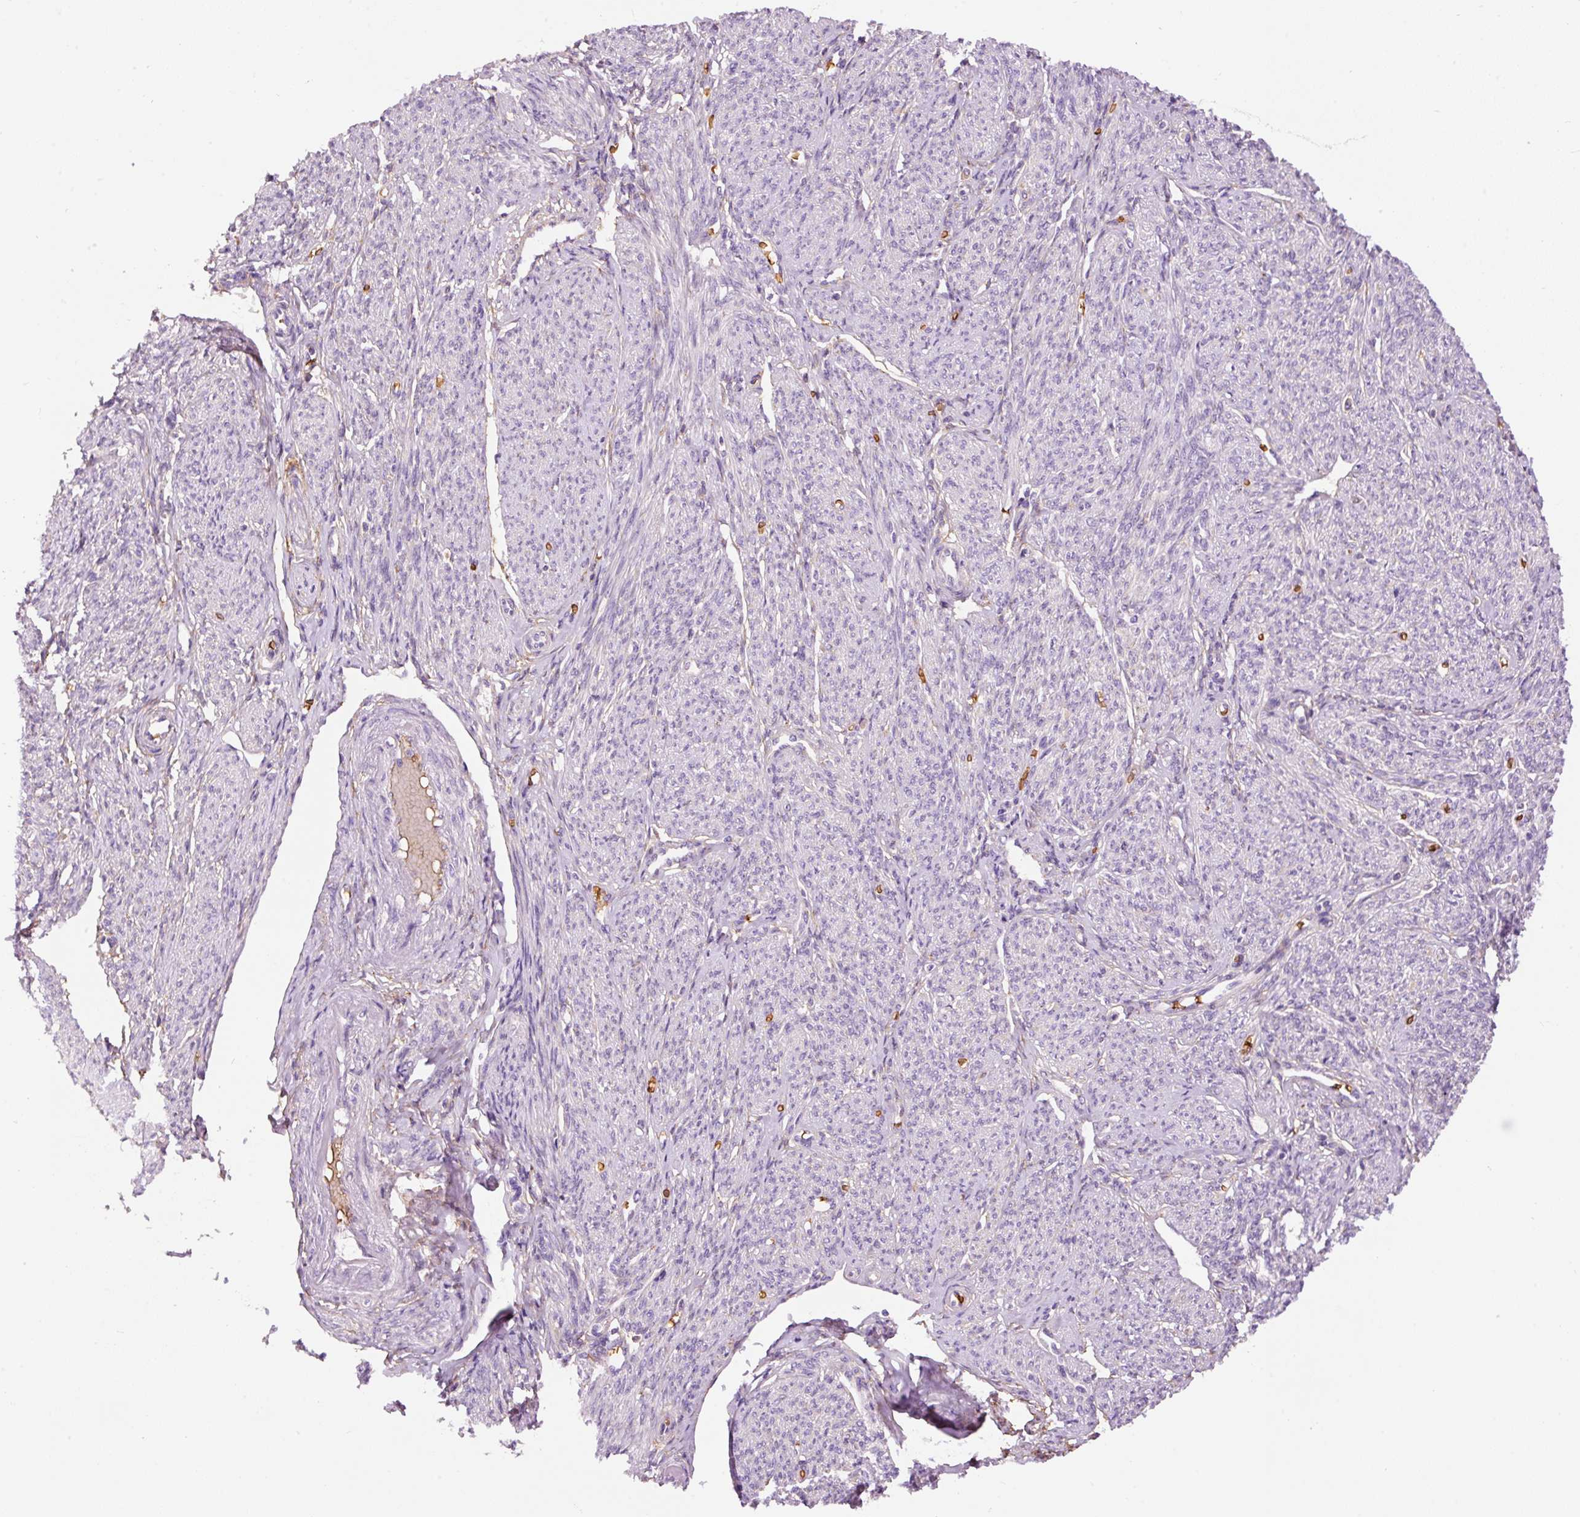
{"staining": {"intensity": "negative", "quantity": "none", "location": "none"}, "tissue": "smooth muscle", "cell_type": "Smooth muscle cells", "image_type": "normal", "snomed": [{"axis": "morphology", "description": "Normal tissue, NOS"}, {"axis": "topography", "description": "Smooth muscle"}], "caption": "DAB immunohistochemical staining of normal human smooth muscle demonstrates no significant positivity in smooth muscle cells. The staining is performed using DAB brown chromogen with nuclei counter-stained in using hematoxylin.", "gene": "PRRC2A", "patient": {"sex": "female", "age": 65}}